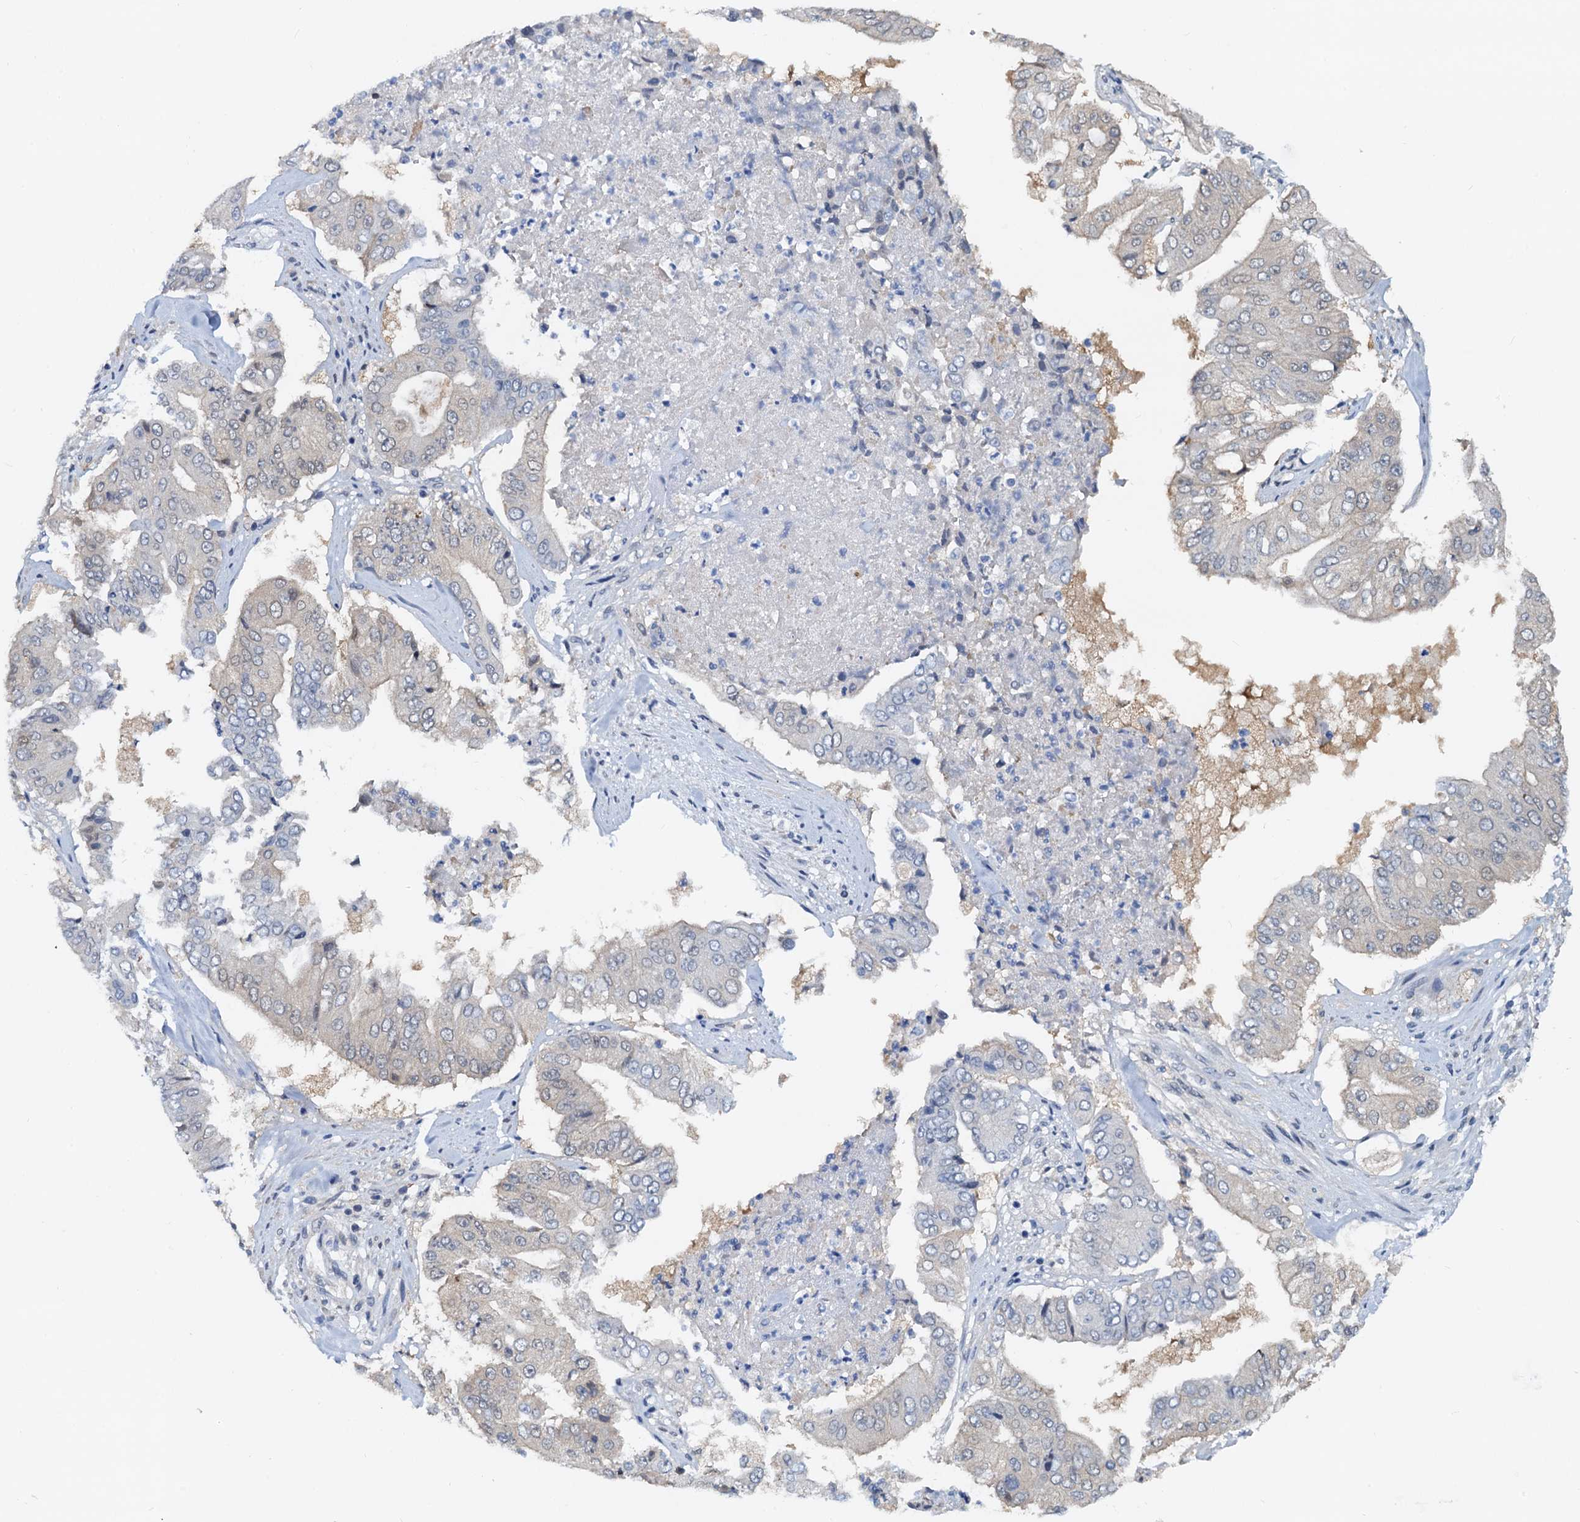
{"staining": {"intensity": "weak", "quantity": "<25%", "location": "cytoplasmic/membranous"}, "tissue": "pancreatic cancer", "cell_type": "Tumor cells", "image_type": "cancer", "snomed": [{"axis": "morphology", "description": "Adenocarcinoma, NOS"}, {"axis": "topography", "description": "Pancreas"}], "caption": "Human adenocarcinoma (pancreatic) stained for a protein using immunohistochemistry demonstrates no positivity in tumor cells.", "gene": "PTGES3", "patient": {"sex": "female", "age": 77}}